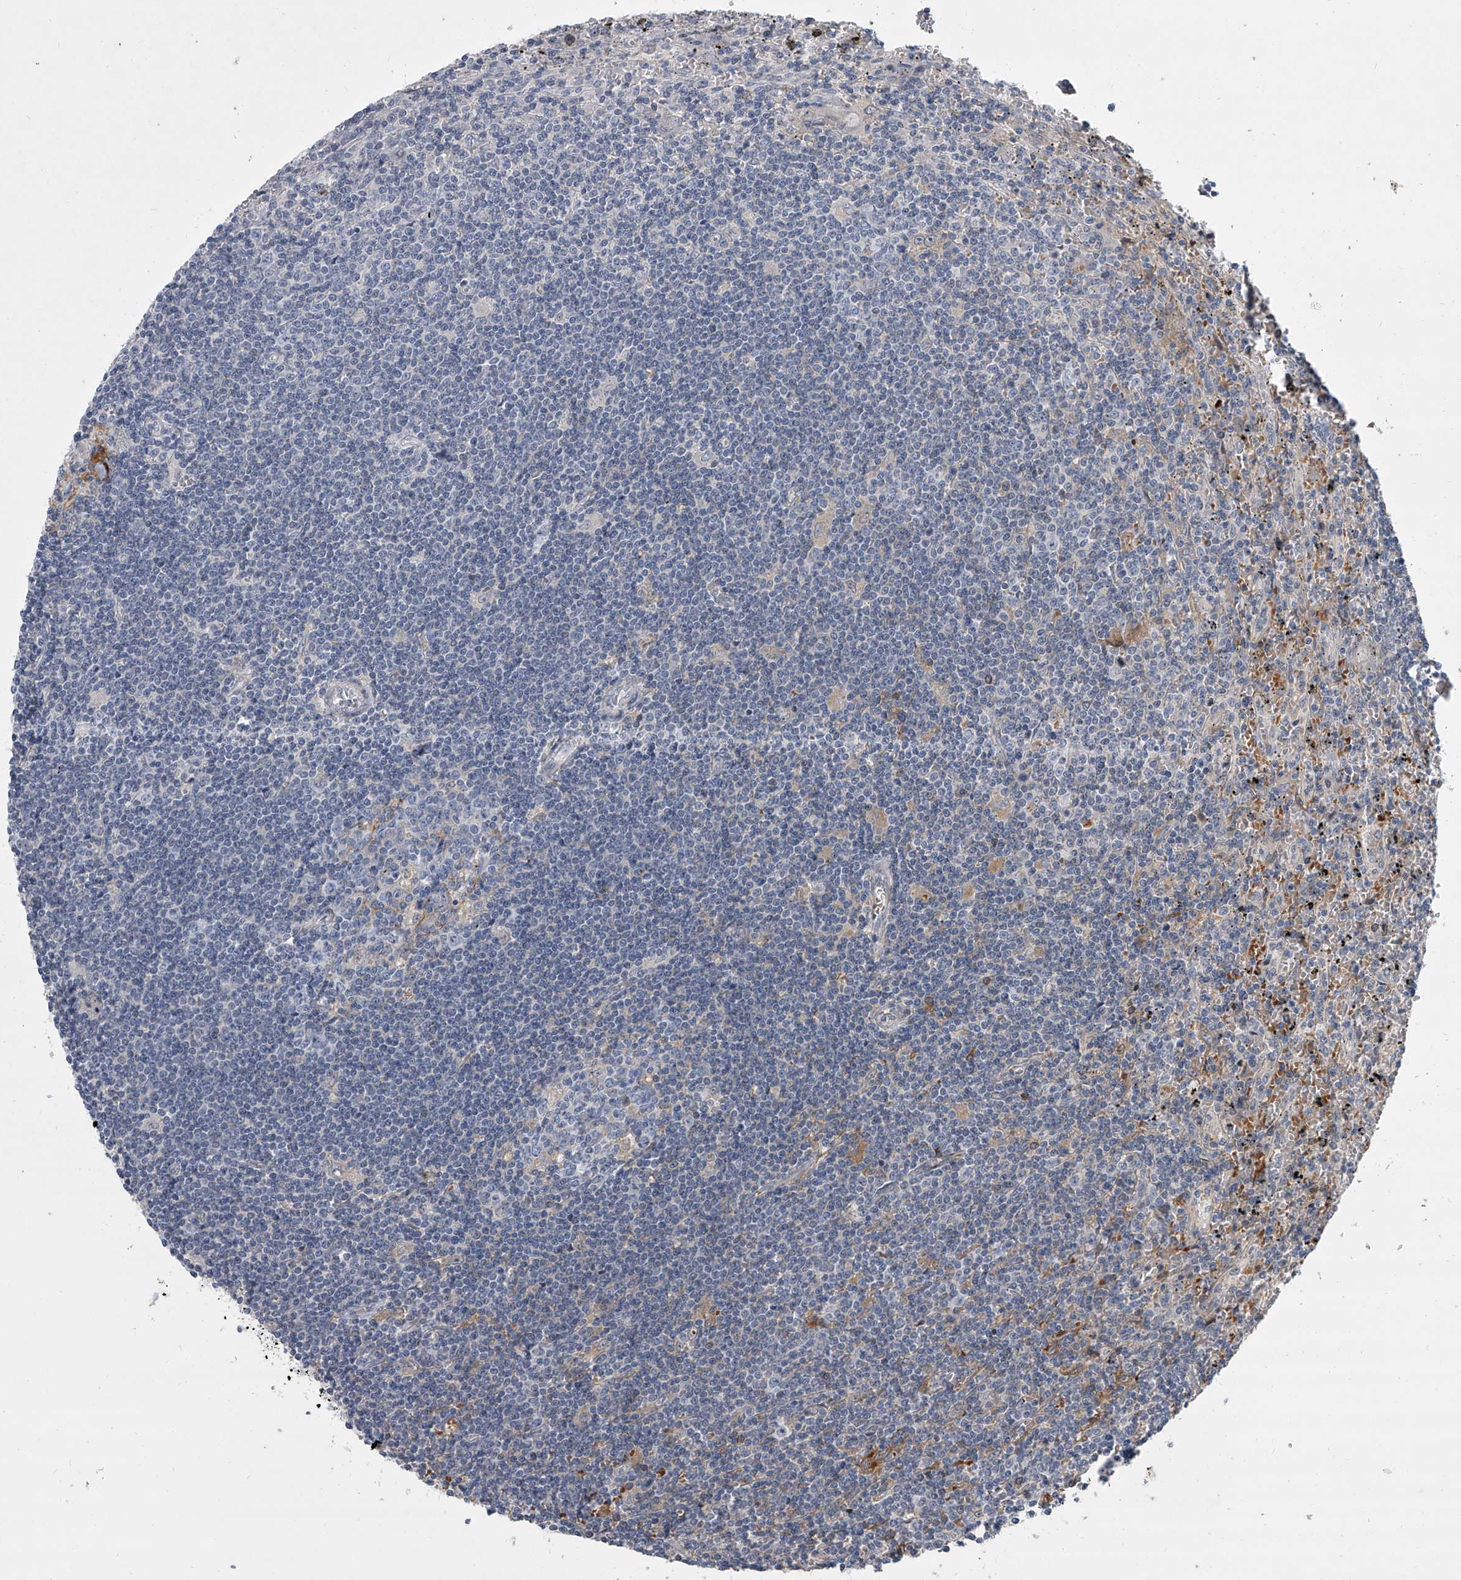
{"staining": {"intensity": "negative", "quantity": "none", "location": "none"}, "tissue": "lymphoma", "cell_type": "Tumor cells", "image_type": "cancer", "snomed": [{"axis": "morphology", "description": "Malignant lymphoma, non-Hodgkin's type, Low grade"}, {"axis": "topography", "description": "Spleen"}], "caption": "Immunohistochemistry of malignant lymphoma, non-Hodgkin's type (low-grade) shows no positivity in tumor cells. Brightfield microscopy of immunohistochemistry stained with DAB (3,3'-diaminobenzidine) (brown) and hematoxylin (blue), captured at high magnification.", "gene": "HEATR6", "patient": {"sex": "male", "age": 76}}